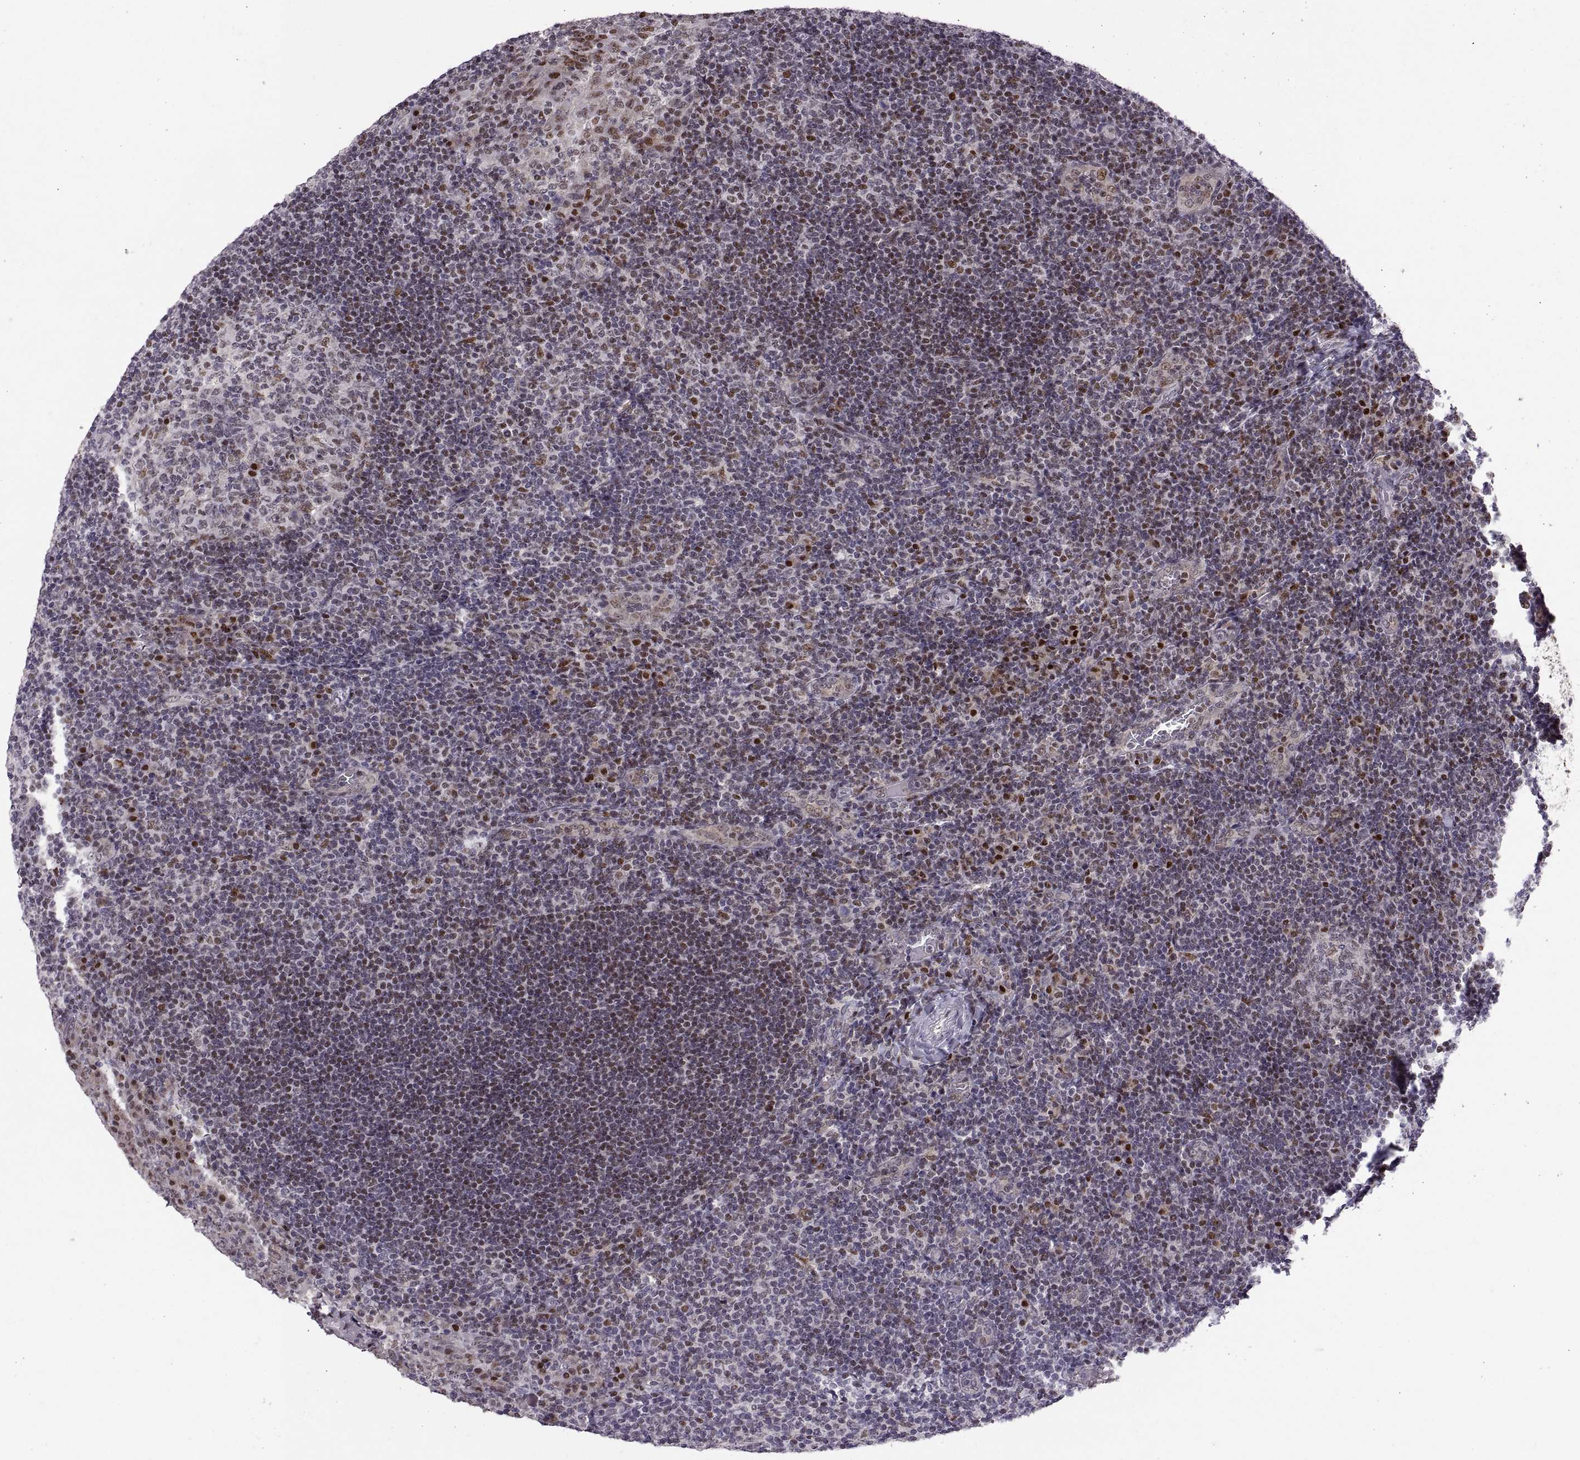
{"staining": {"intensity": "strong", "quantity": "<25%", "location": "nuclear"}, "tissue": "tonsil", "cell_type": "Germinal center cells", "image_type": "normal", "snomed": [{"axis": "morphology", "description": "Normal tissue, NOS"}, {"axis": "topography", "description": "Tonsil"}], "caption": "Immunohistochemical staining of normal tonsil demonstrates <25% levels of strong nuclear protein positivity in approximately <25% of germinal center cells.", "gene": "SNAI1", "patient": {"sex": "male", "age": 17}}